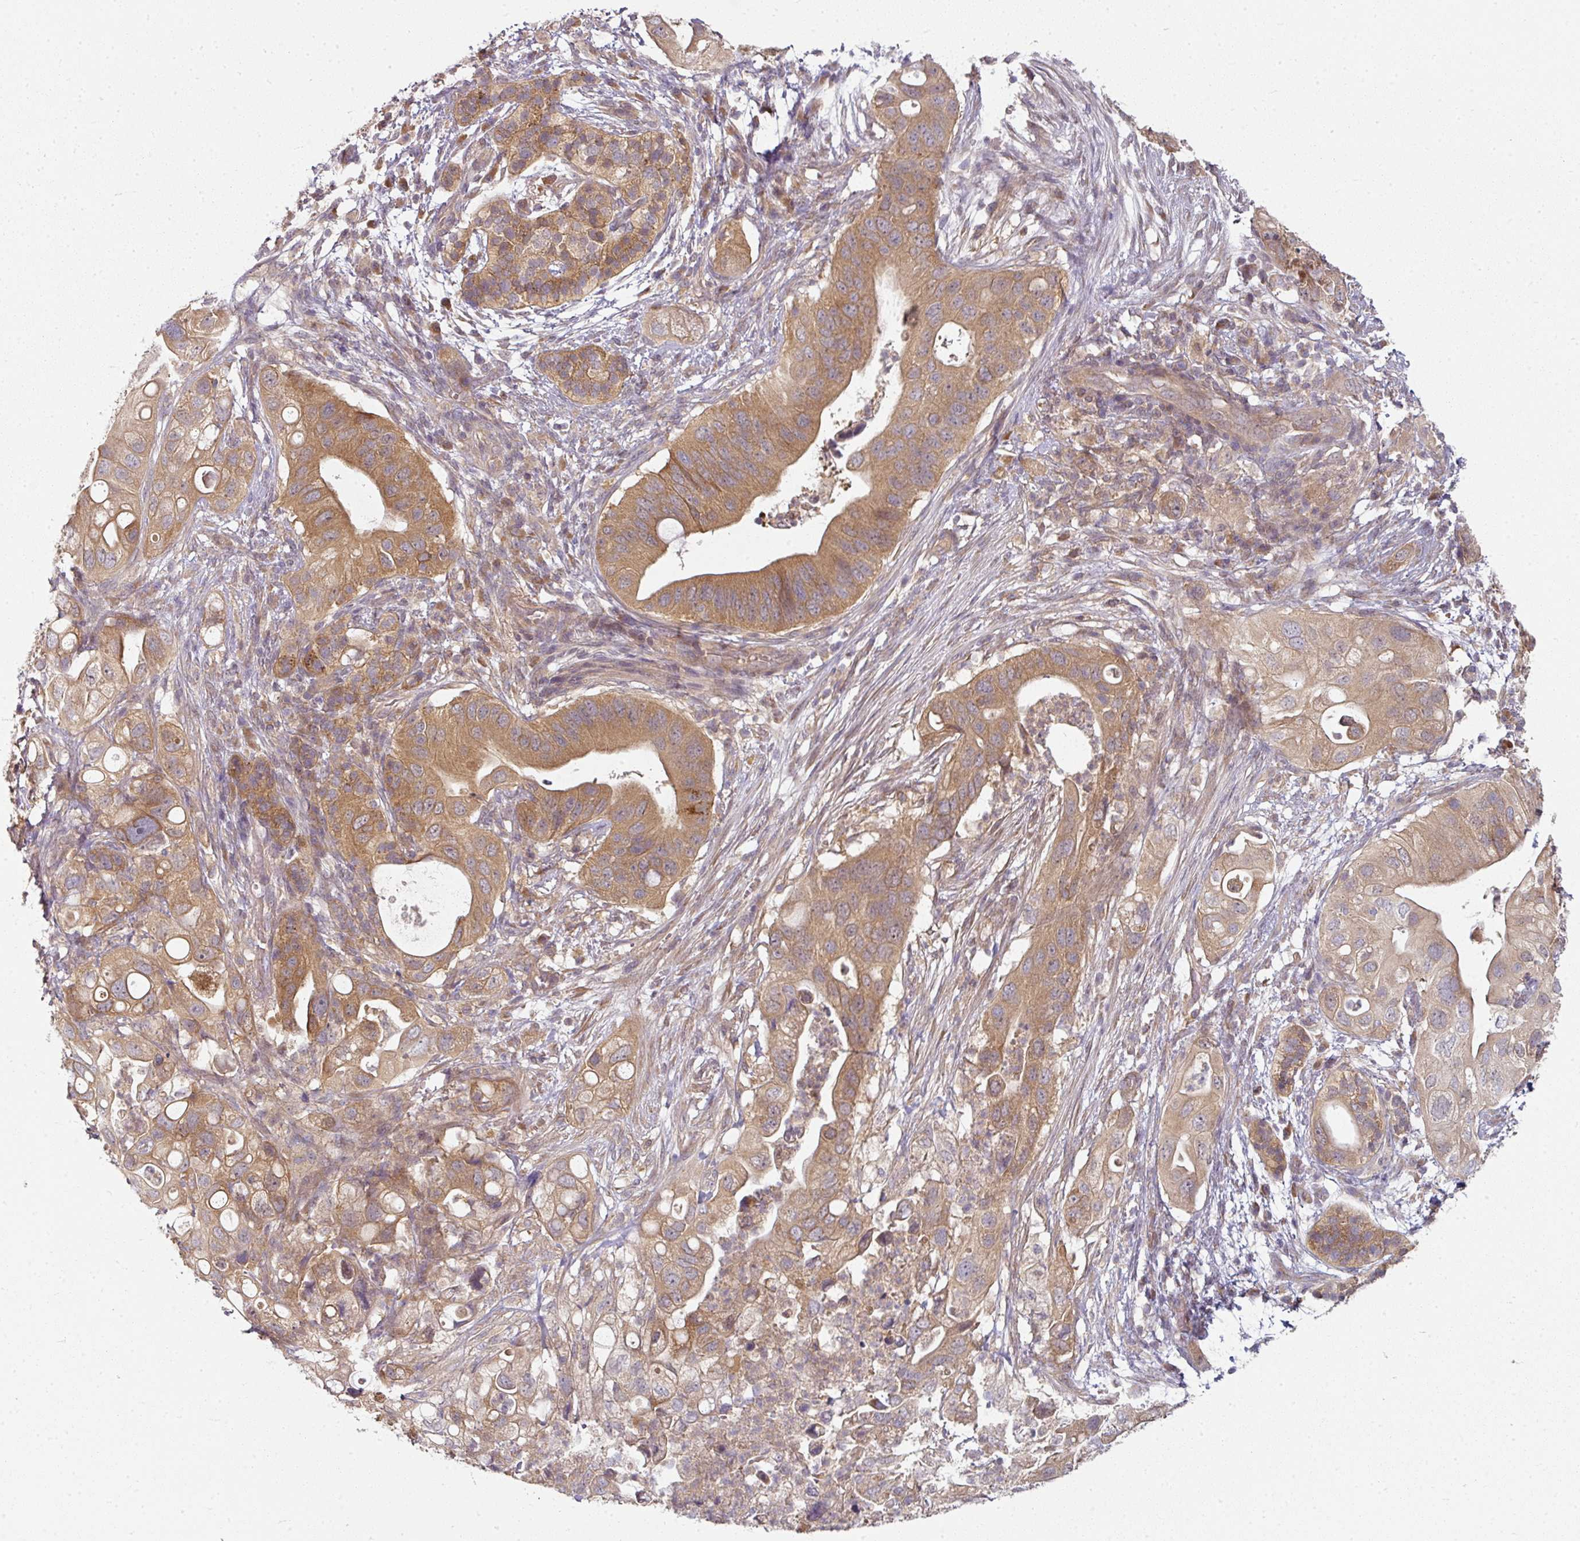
{"staining": {"intensity": "moderate", "quantity": ">75%", "location": "cytoplasmic/membranous"}, "tissue": "pancreatic cancer", "cell_type": "Tumor cells", "image_type": "cancer", "snomed": [{"axis": "morphology", "description": "Adenocarcinoma, NOS"}, {"axis": "topography", "description": "Pancreas"}], "caption": "The immunohistochemical stain highlights moderate cytoplasmic/membranous staining in tumor cells of pancreatic adenocarcinoma tissue. The protein of interest is shown in brown color, while the nuclei are stained blue.", "gene": "MAP2K2", "patient": {"sex": "female", "age": 72}}